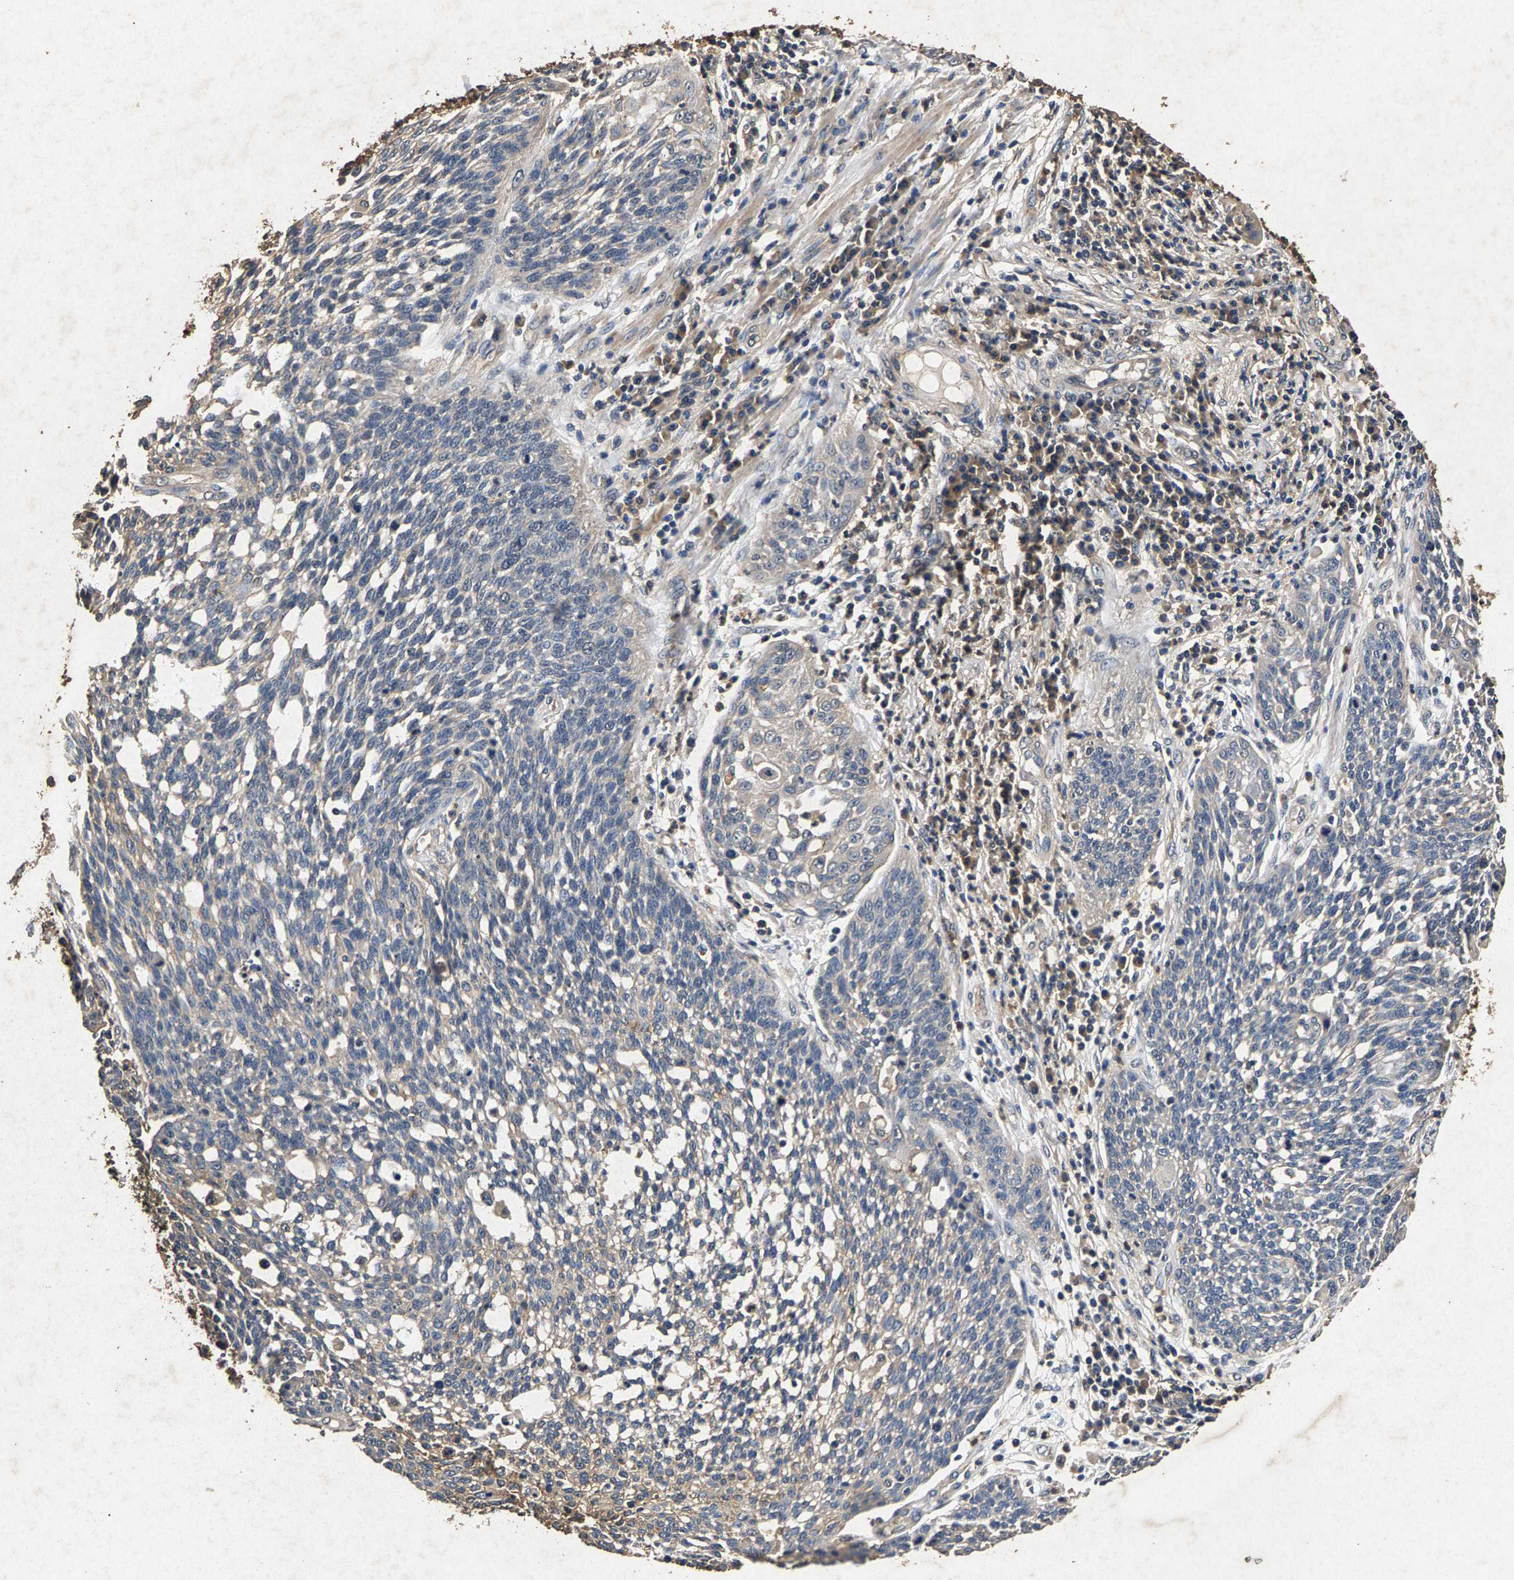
{"staining": {"intensity": "weak", "quantity": "<25%", "location": "cytoplasmic/membranous"}, "tissue": "cervical cancer", "cell_type": "Tumor cells", "image_type": "cancer", "snomed": [{"axis": "morphology", "description": "Squamous cell carcinoma, NOS"}, {"axis": "topography", "description": "Cervix"}], "caption": "Immunohistochemistry of cervical cancer (squamous cell carcinoma) displays no positivity in tumor cells.", "gene": "PPP1CC", "patient": {"sex": "female", "age": 34}}